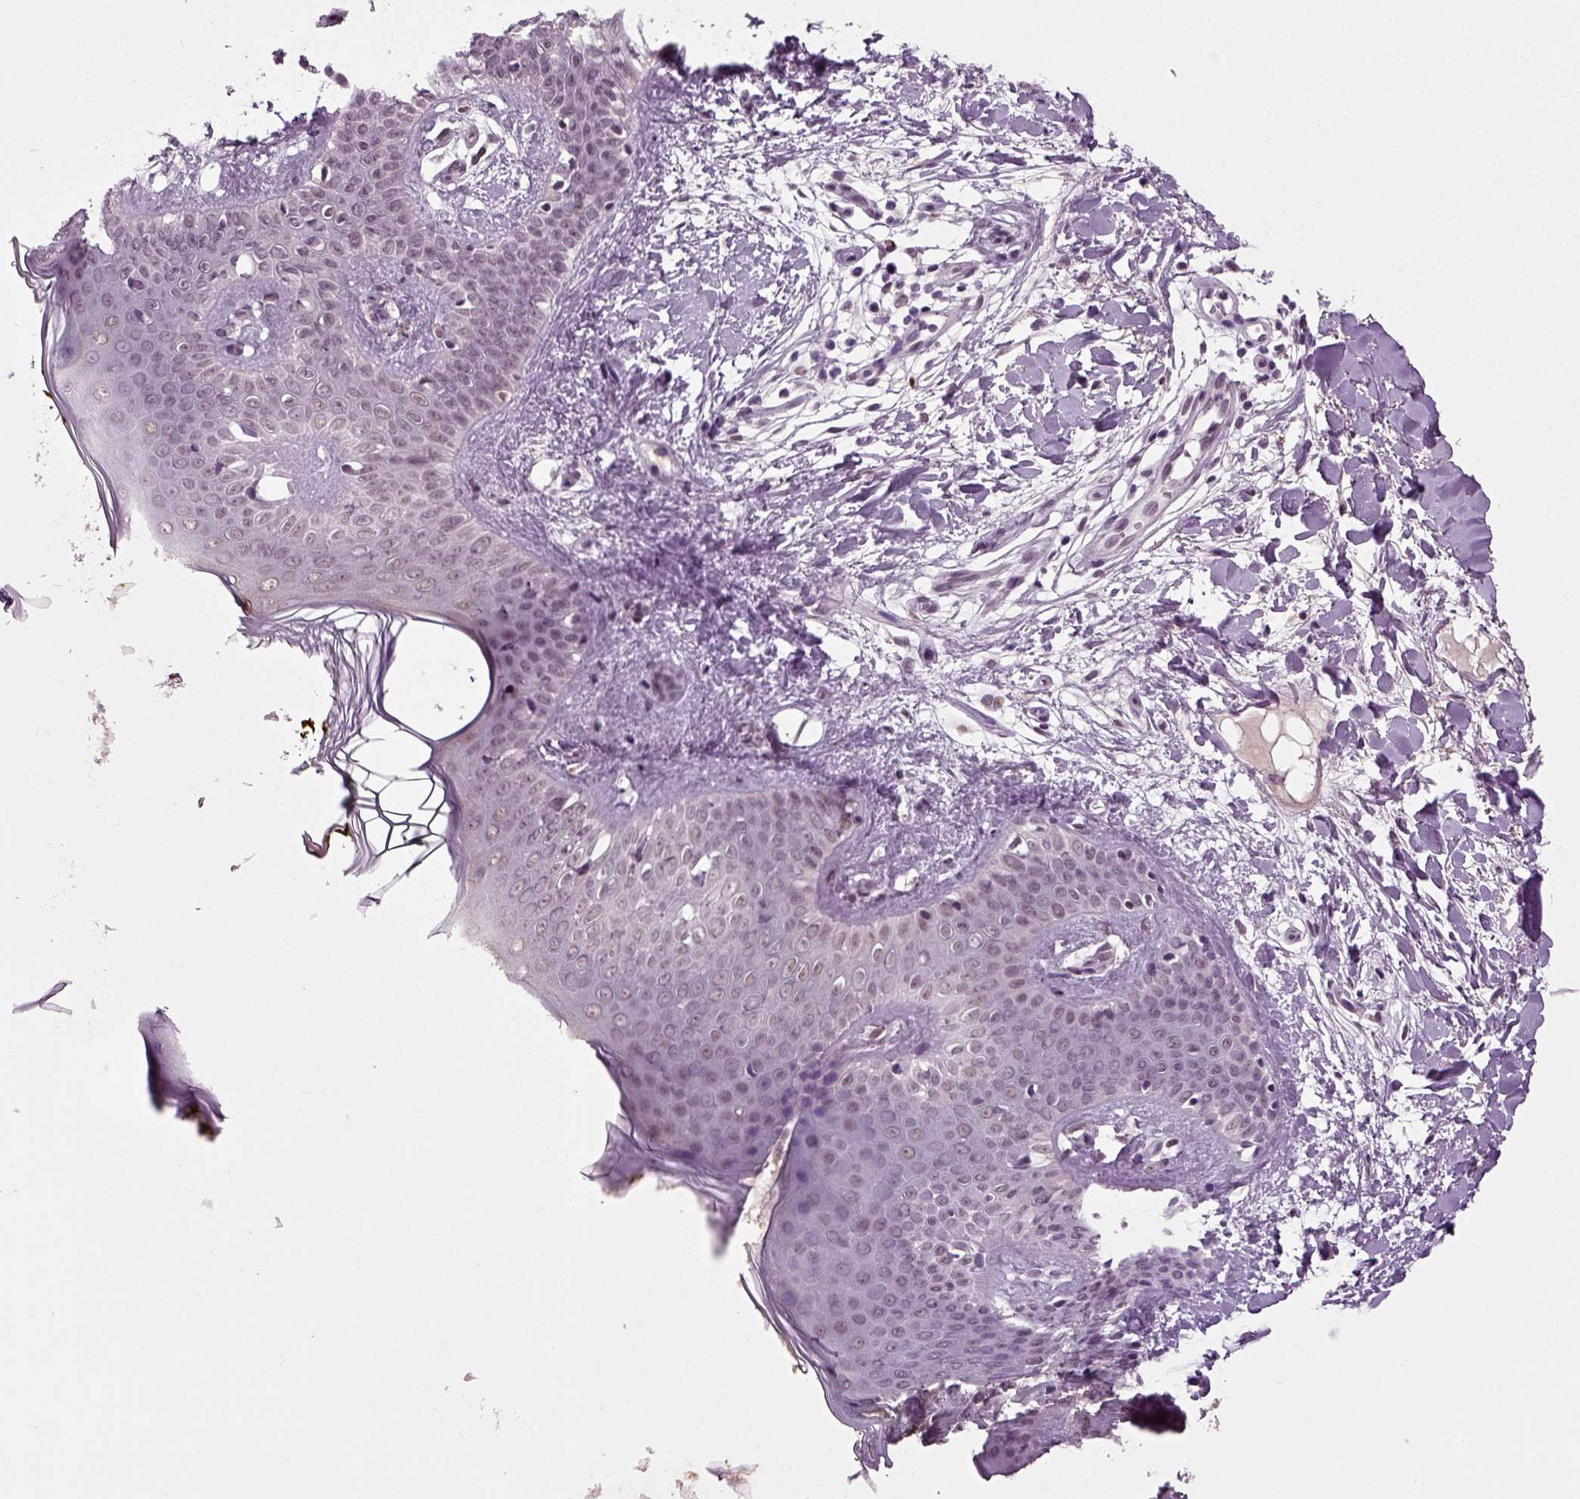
{"staining": {"intensity": "negative", "quantity": "none", "location": "none"}, "tissue": "skin", "cell_type": "Fibroblasts", "image_type": "normal", "snomed": [{"axis": "morphology", "description": "Normal tissue, NOS"}, {"axis": "topography", "description": "Skin"}], "caption": "An IHC histopathology image of benign skin is shown. There is no staining in fibroblasts of skin.", "gene": "RCOR3", "patient": {"sex": "female", "age": 34}}